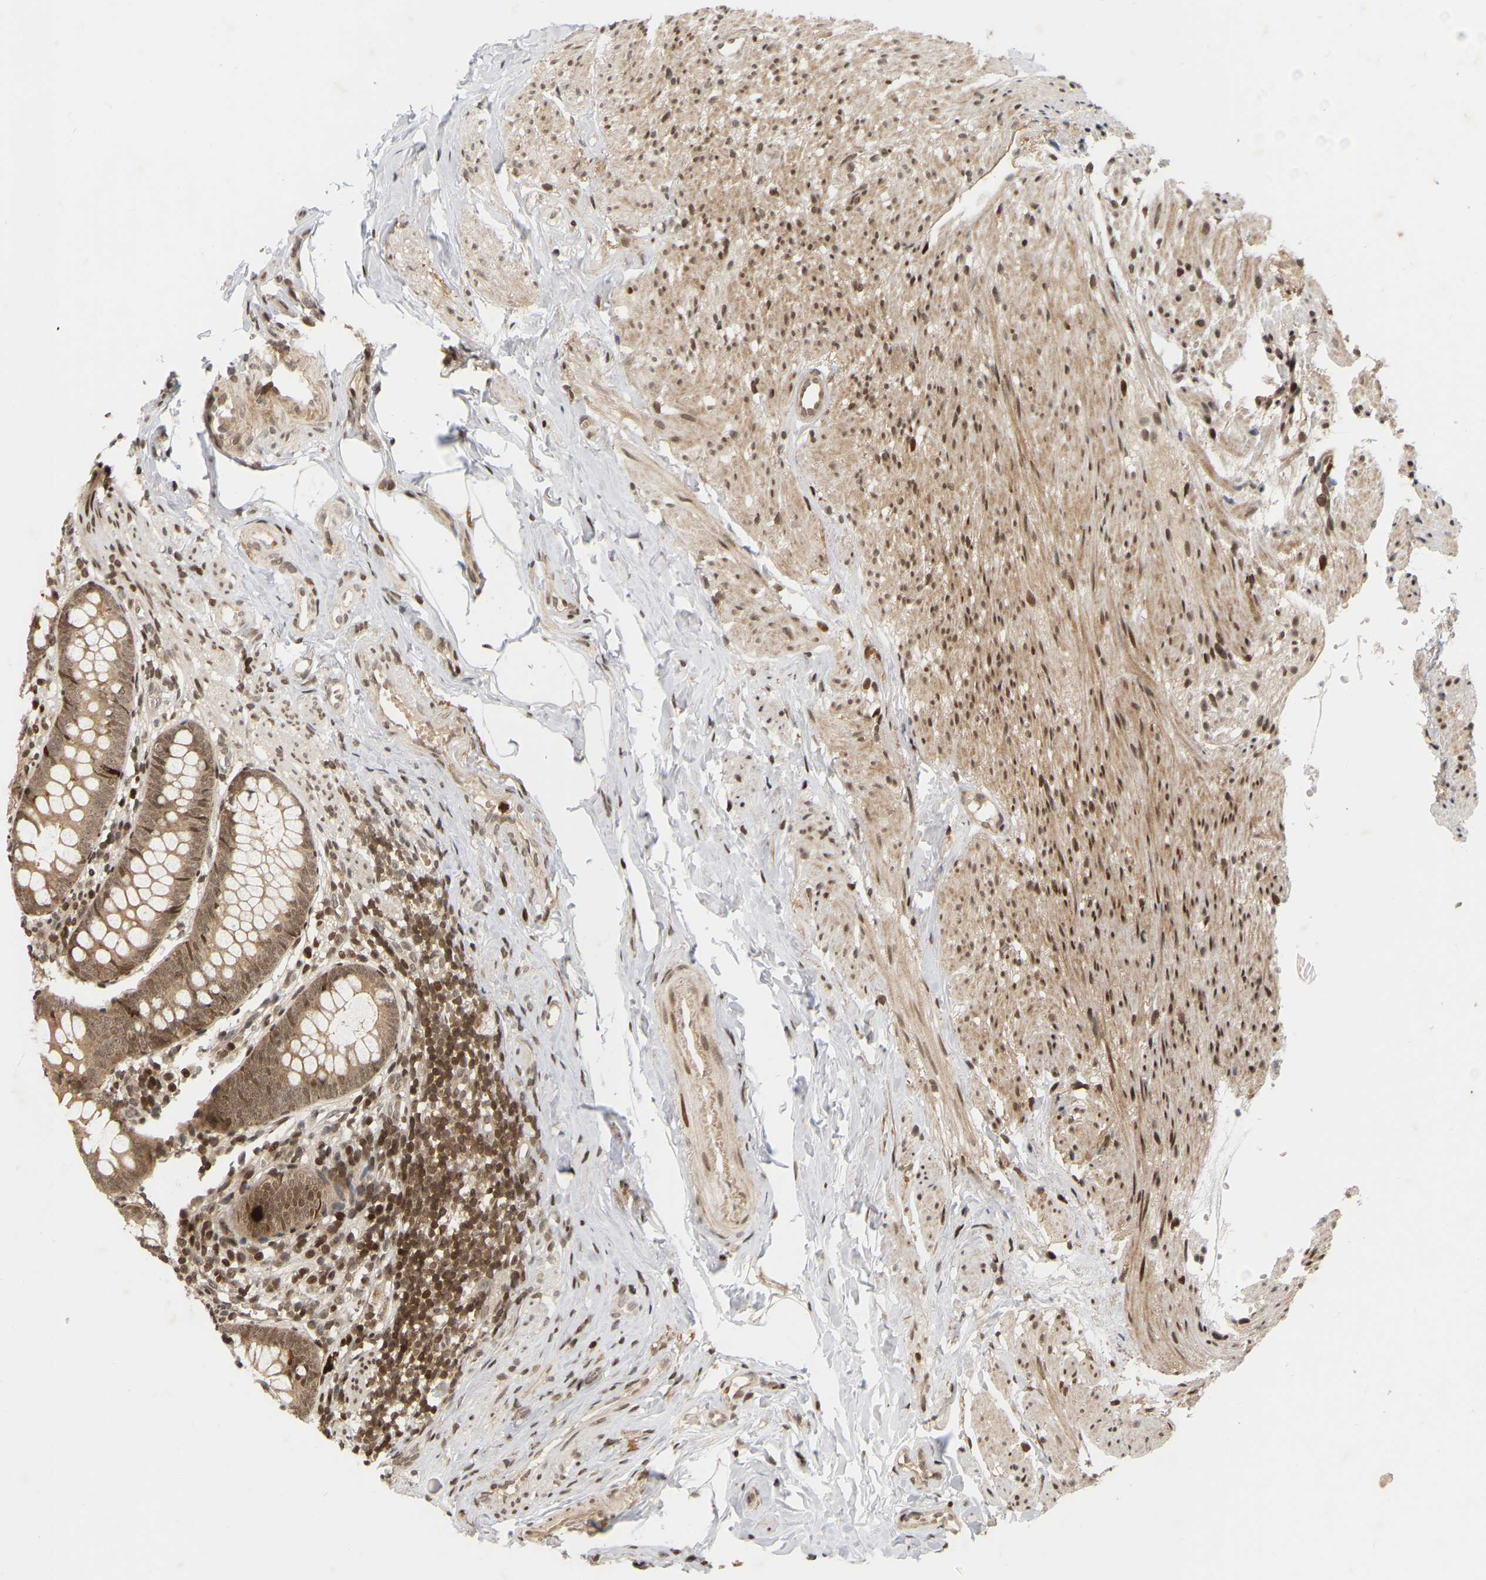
{"staining": {"intensity": "moderate", "quantity": ">75%", "location": "cytoplasmic/membranous"}, "tissue": "appendix", "cell_type": "Glandular cells", "image_type": "normal", "snomed": [{"axis": "morphology", "description": "Normal tissue, NOS"}, {"axis": "topography", "description": "Appendix"}], "caption": "There is medium levels of moderate cytoplasmic/membranous staining in glandular cells of unremarkable appendix, as demonstrated by immunohistochemical staining (brown color).", "gene": "NFE2L2", "patient": {"sex": "female", "age": 77}}